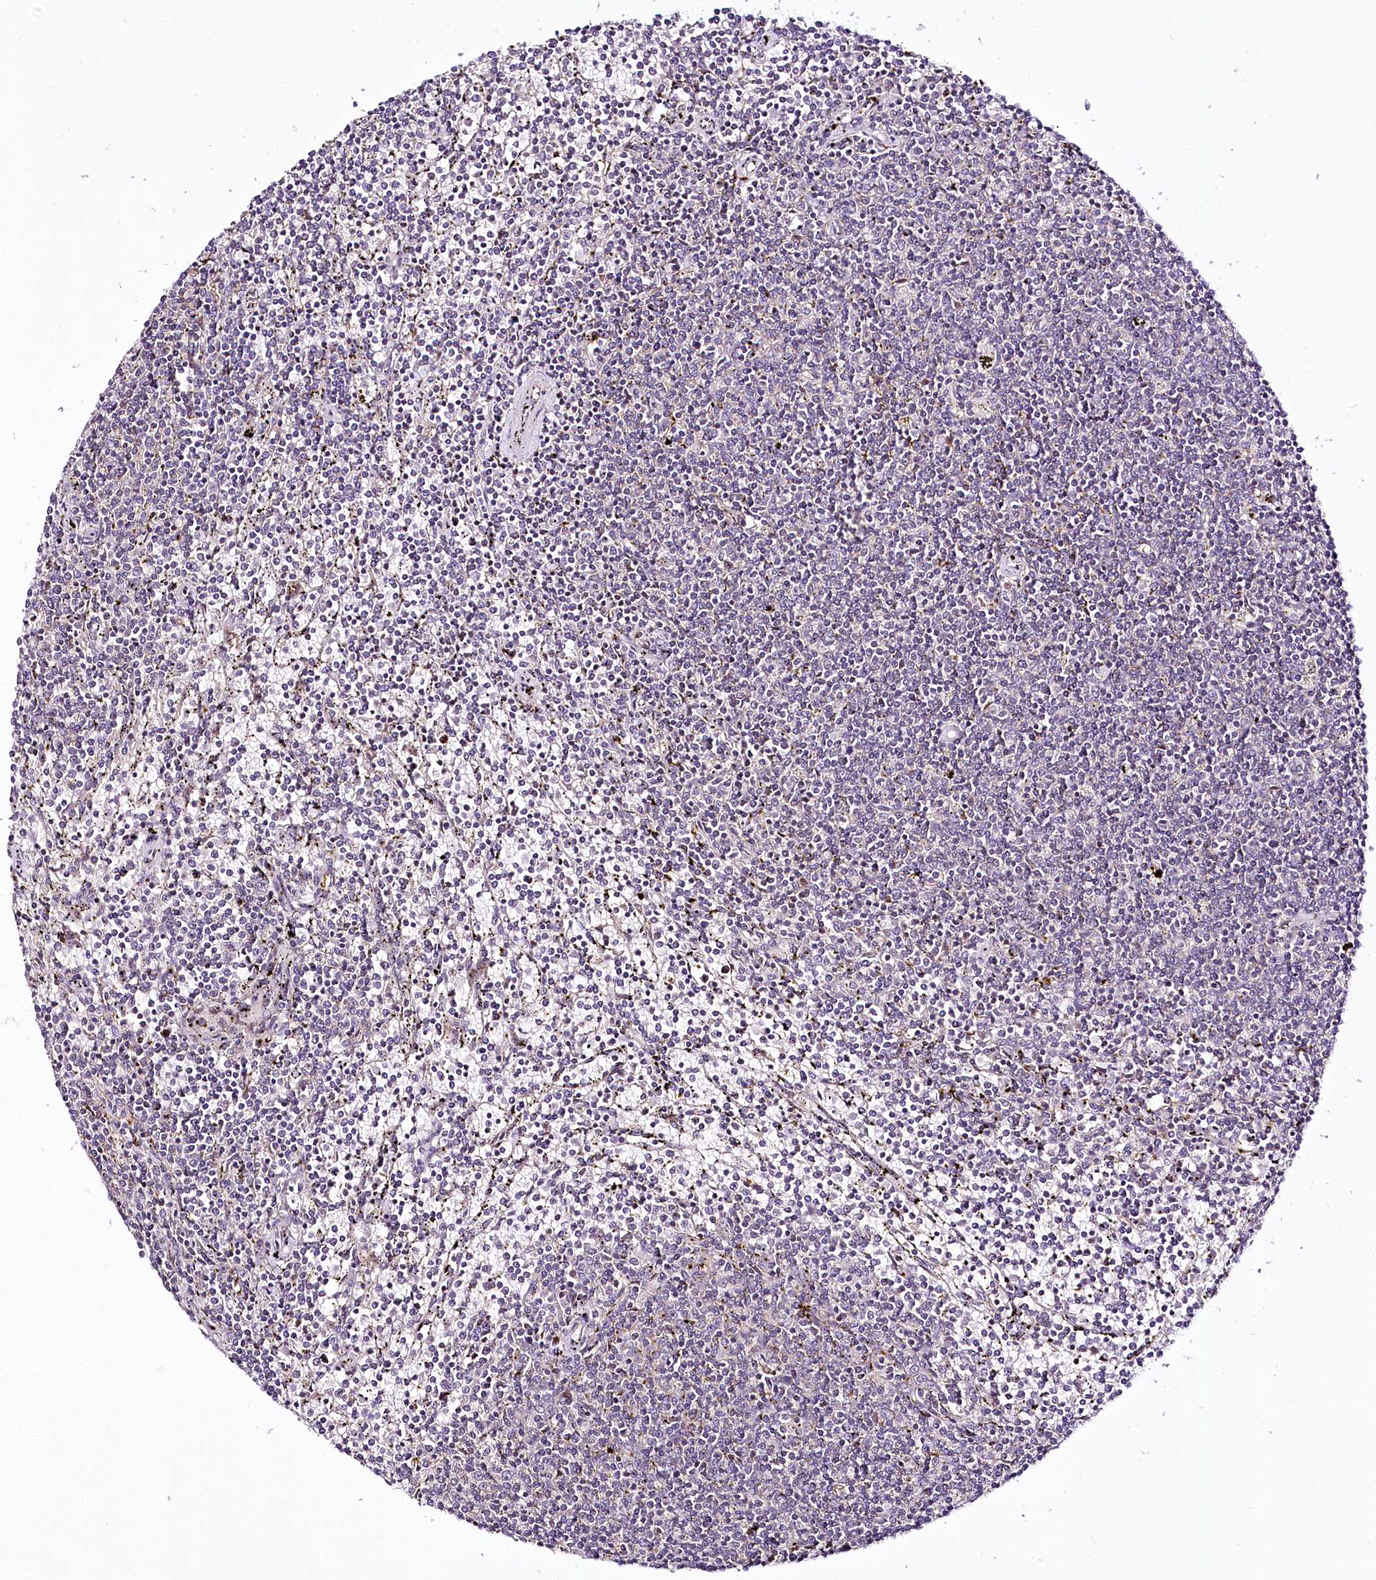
{"staining": {"intensity": "negative", "quantity": "none", "location": "none"}, "tissue": "lymphoma", "cell_type": "Tumor cells", "image_type": "cancer", "snomed": [{"axis": "morphology", "description": "Malignant lymphoma, non-Hodgkin's type, Low grade"}, {"axis": "topography", "description": "Spleen"}], "caption": "DAB immunohistochemical staining of lymphoma displays no significant positivity in tumor cells.", "gene": "VWA5A", "patient": {"sex": "female", "age": 50}}